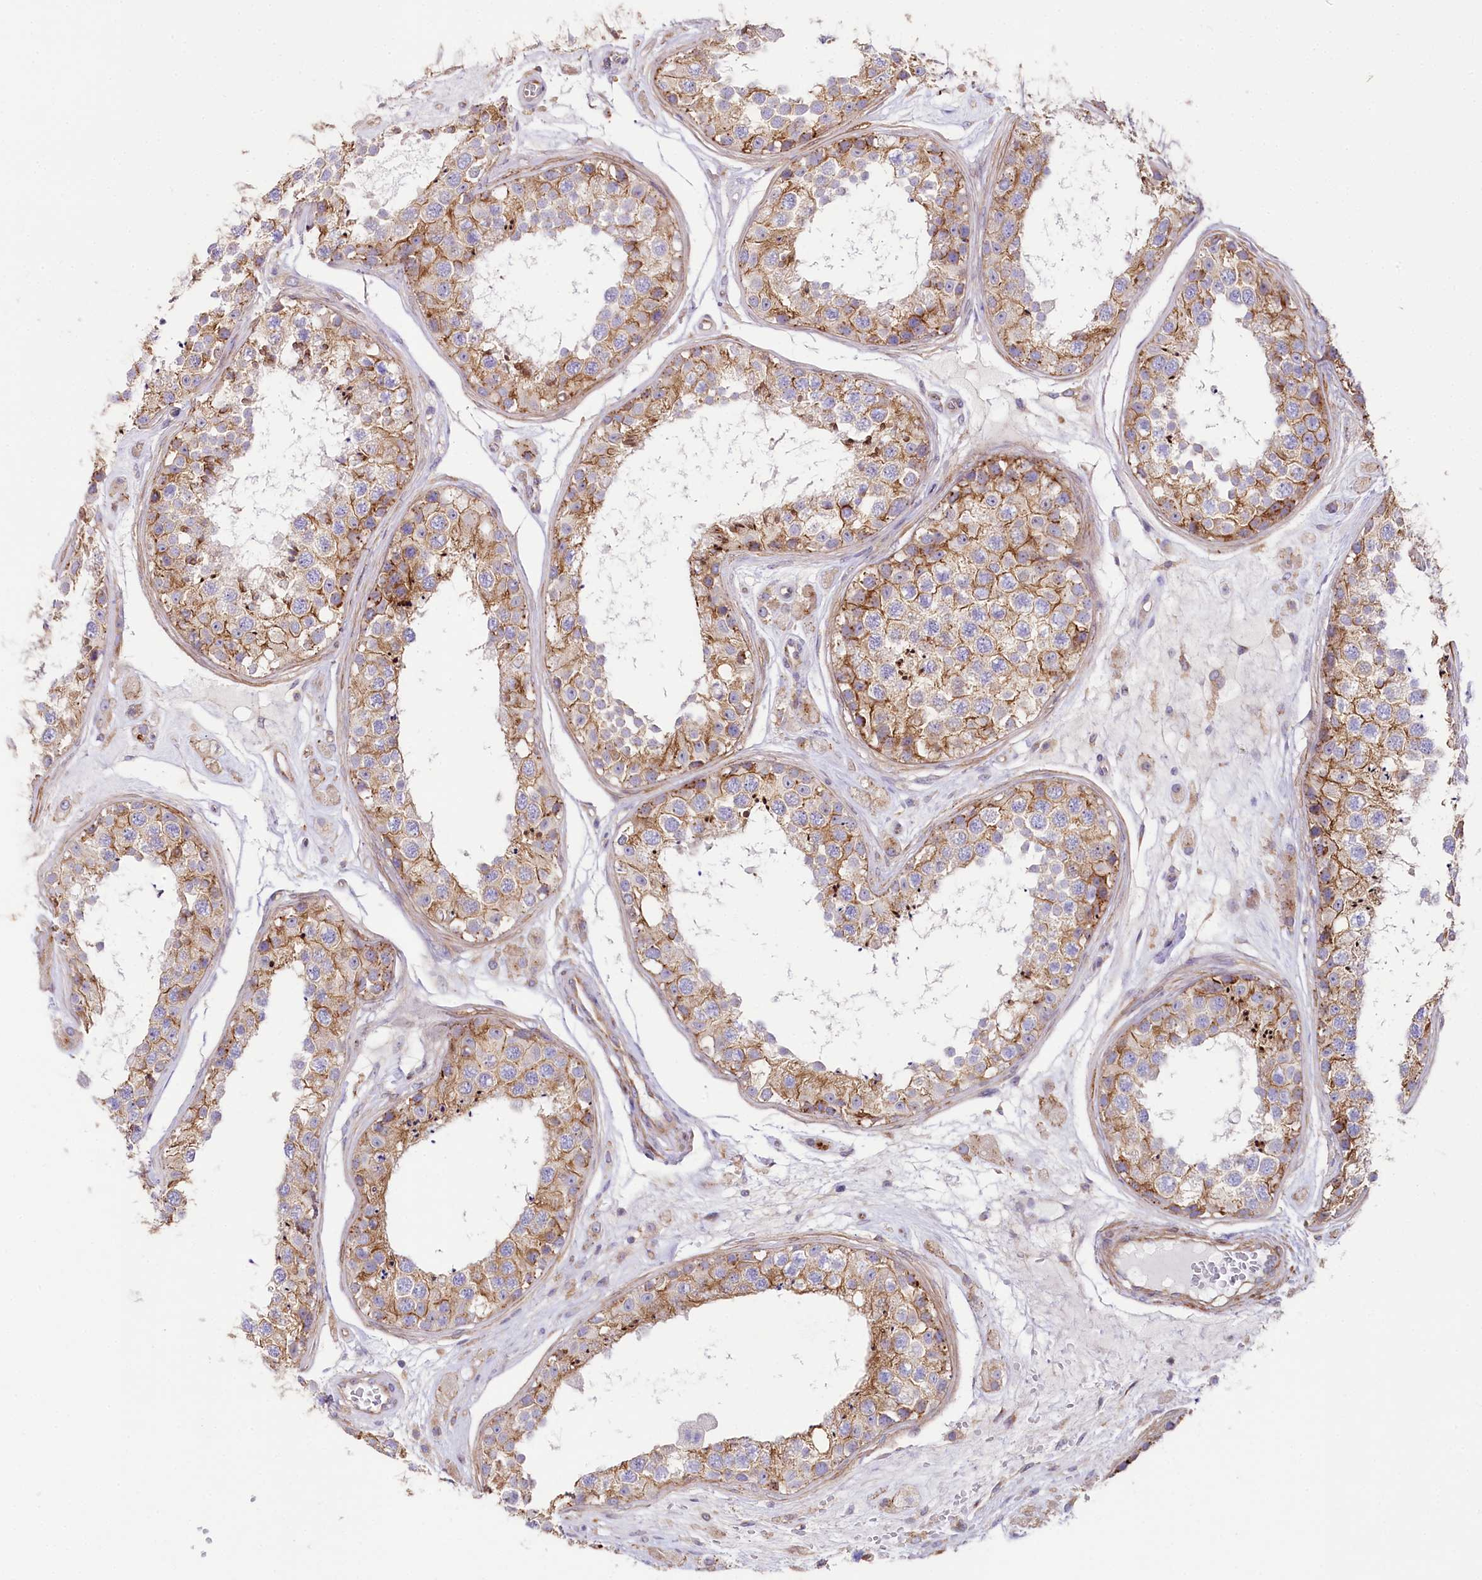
{"staining": {"intensity": "moderate", "quantity": "25%-75%", "location": "cytoplasmic/membranous"}, "tissue": "testis", "cell_type": "Cells in seminiferous ducts", "image_type": "normal", "snomed": [{"axis": "morphology", "description": "Normal tissue, NOS"}, {"axis": "topography", "description": "Testis"}], "caption": "Immunohistochemistry (IHC) staining of unremarkable testis, which shows medium levels of moderate cytoplasmic/membranous staining in about 25%-75% of cells in seminiferous ducts indicating moderate cytoplasmic/membranous protein positivity. The staining was performed using DAB (3,3'-diaminobenzidine) (brown) for protein detection and nuclei were counterstained in hematoxylin (blue).", "gene": "STX6", "patient": {"sex": "male", "age": 25}}